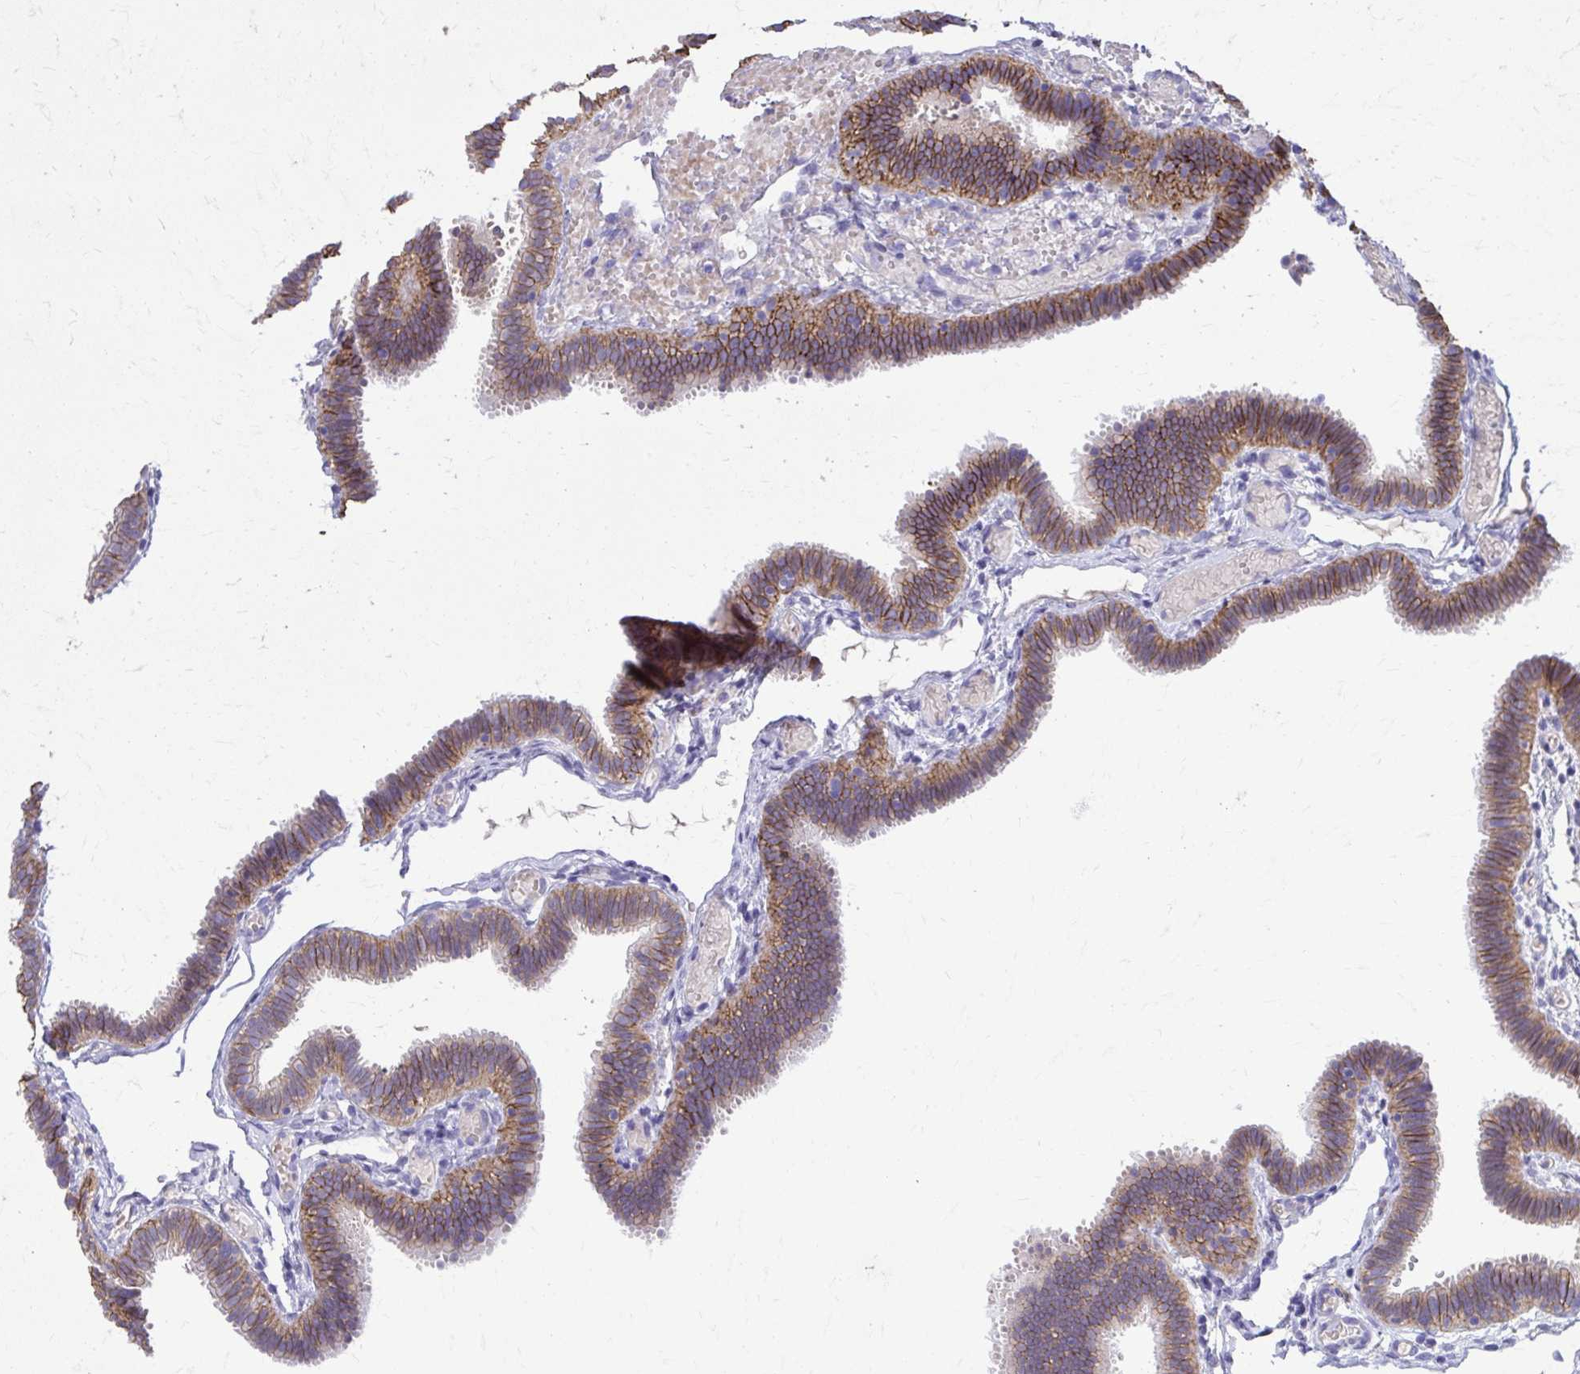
{"staining": {"intensity": "moderate", "quantity": ">75%", "location": "cytoplasmic/membranous"}, "tissue": "fallopian tube", "cell_type": "Glandular cells", "image_type": "normal", "snomed": [{"axis": "morphology", "description": "Normal tissue, NOS"}, {"axis": "topography", "description": "Fallopian tube"}], "caption": "This image reveals immunohistochemistry staining of unremarkable human fallopian tube, with medium moderate cytoplasmic/membranous positivity in approximately >75% of glandular cells.", "gene": "EPB41L1", "patient": {"sex": "female", "age": 37}}